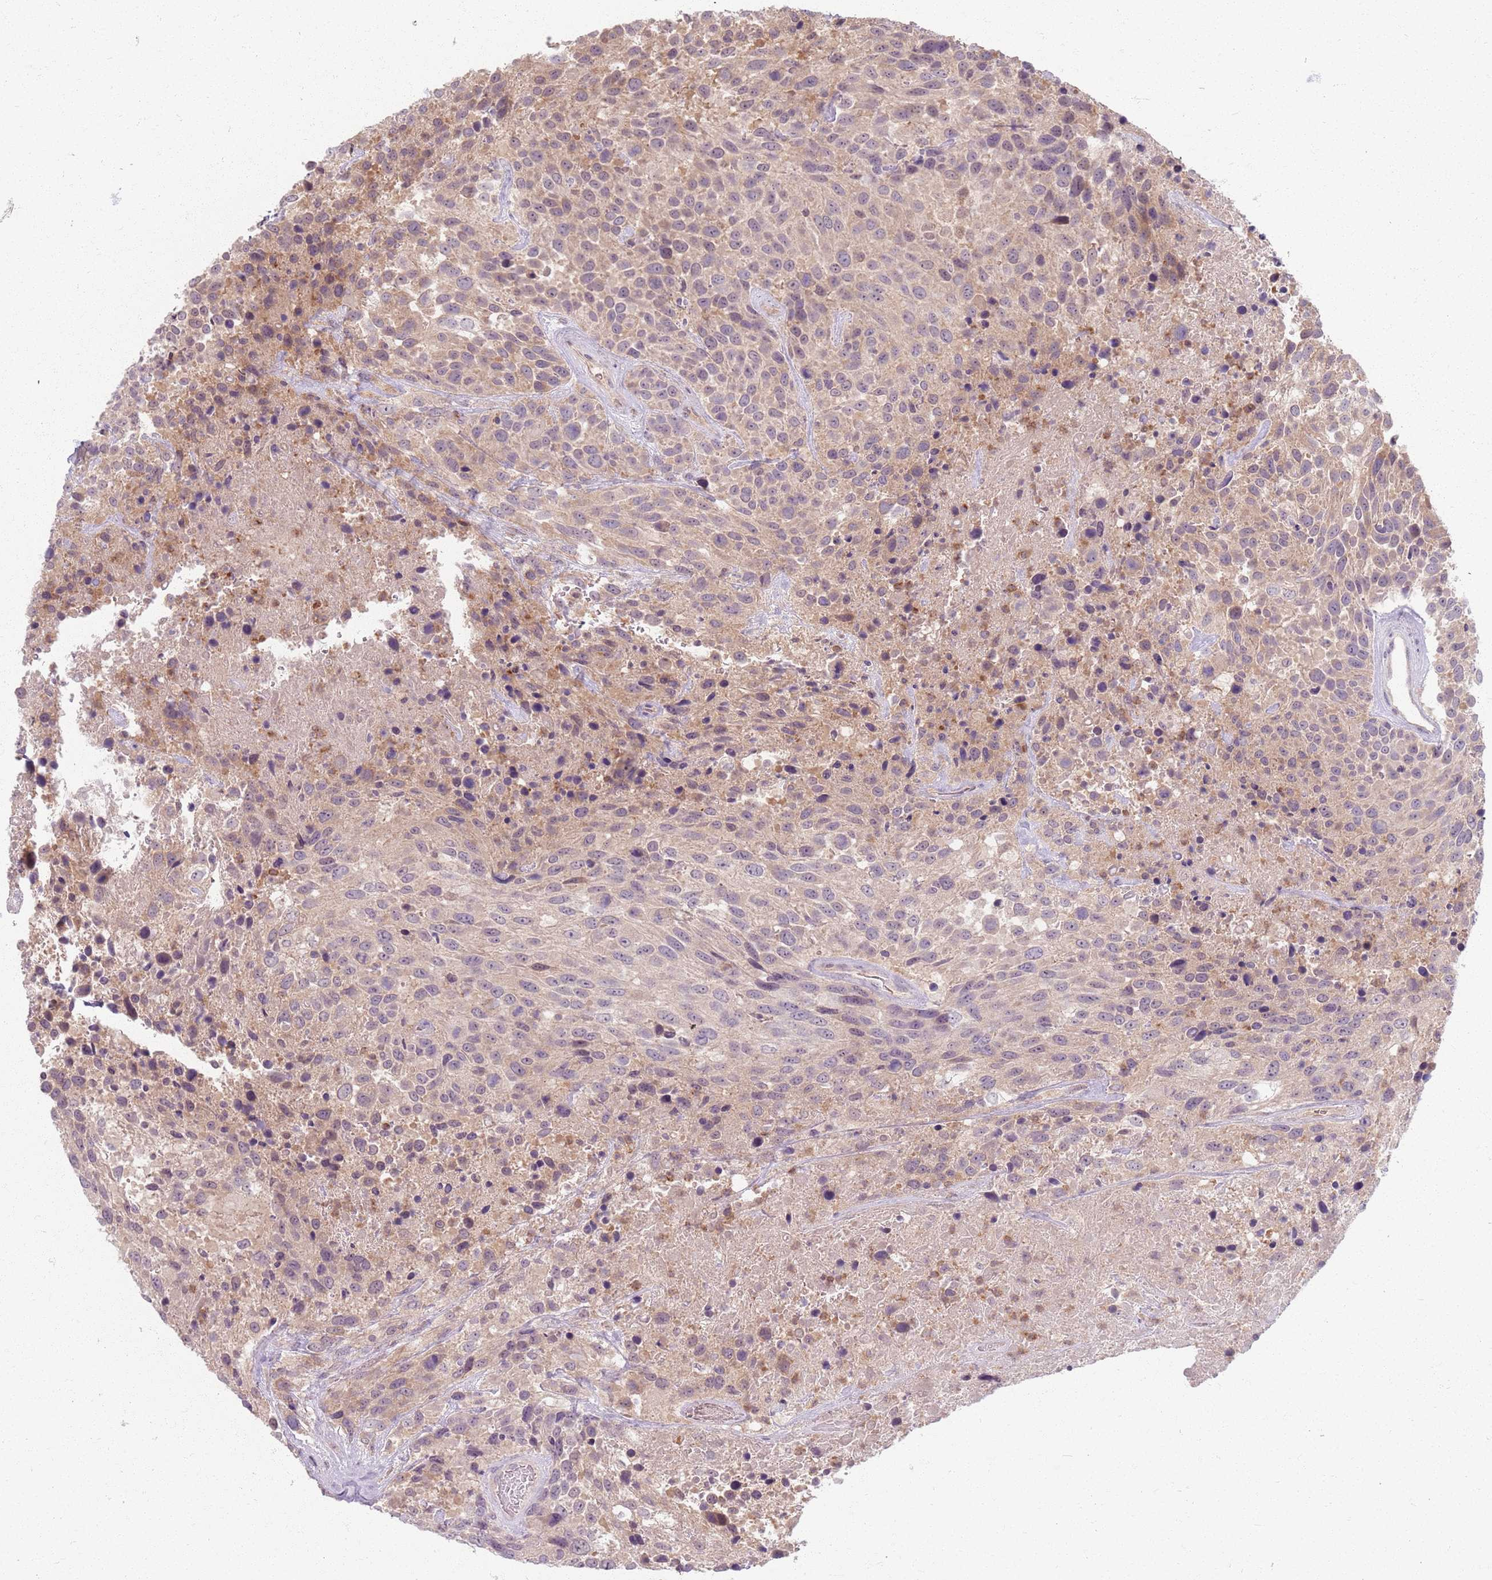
{"staining": {"intensity": "weak", "quantity": "<25%", "location": "cytoplasmic/membranous"}, "tissue": "urothelial cancer", "cell_type": "Tumor cells", "image_type": "cancer", "snomed": [{"axis": "morphology", "description": "Urothelial carcinoma, High grade"}, {"axis": "topography", "description": "Urinary bladder"}], "caption": "Protein analysis of urothelial carcinoma (high-grade) reveals no significant positivity in tumor cells.", "gene": "ZDHHC2", "patient": {"sex": "female", "age": 70}}